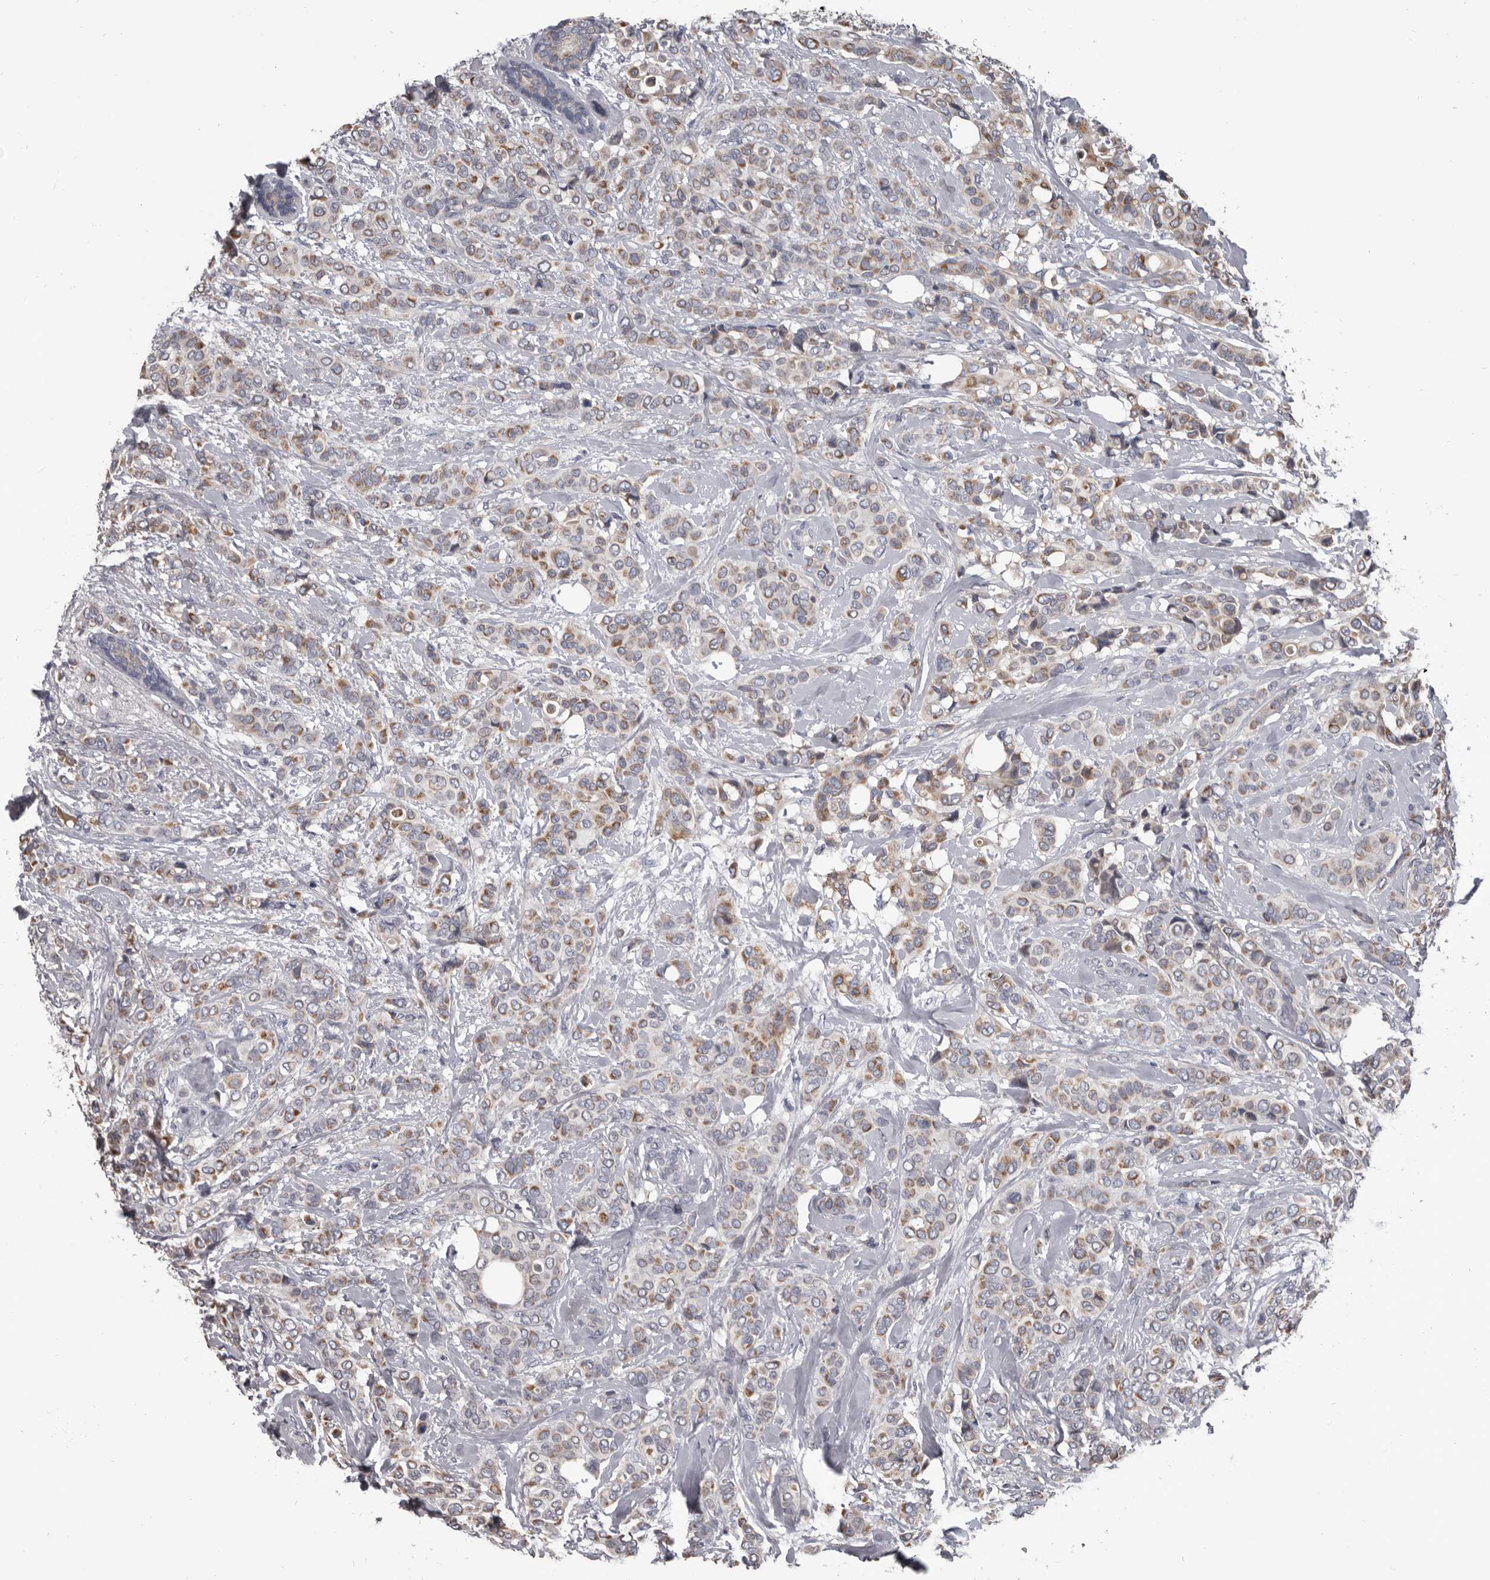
{"staining": {"intensity": "moderate", "quantity": "25%-75%", "location": "cytoplasmic/membranous"}, "tissue": "breast cancer", "cell_type": "Tumor cells", "image_type": "cancer", "snomed": [{"axis": "morphology", "description": "Lobular carcinoma"}, {"axis": "topography", "description": "Breast"}], "caption": "Tumor cells show medium levels of moderate cytoplasmic/membranous positivity in about 25%-75% of cells in breast cancer (lobular carcinoma). (DAB (3,3'-diaminobenzidine) = brown stain, brightfield microscopy at high magnification).", "gene": "ALDH5A1", "patient": {"sex": "female", "age": 51}}